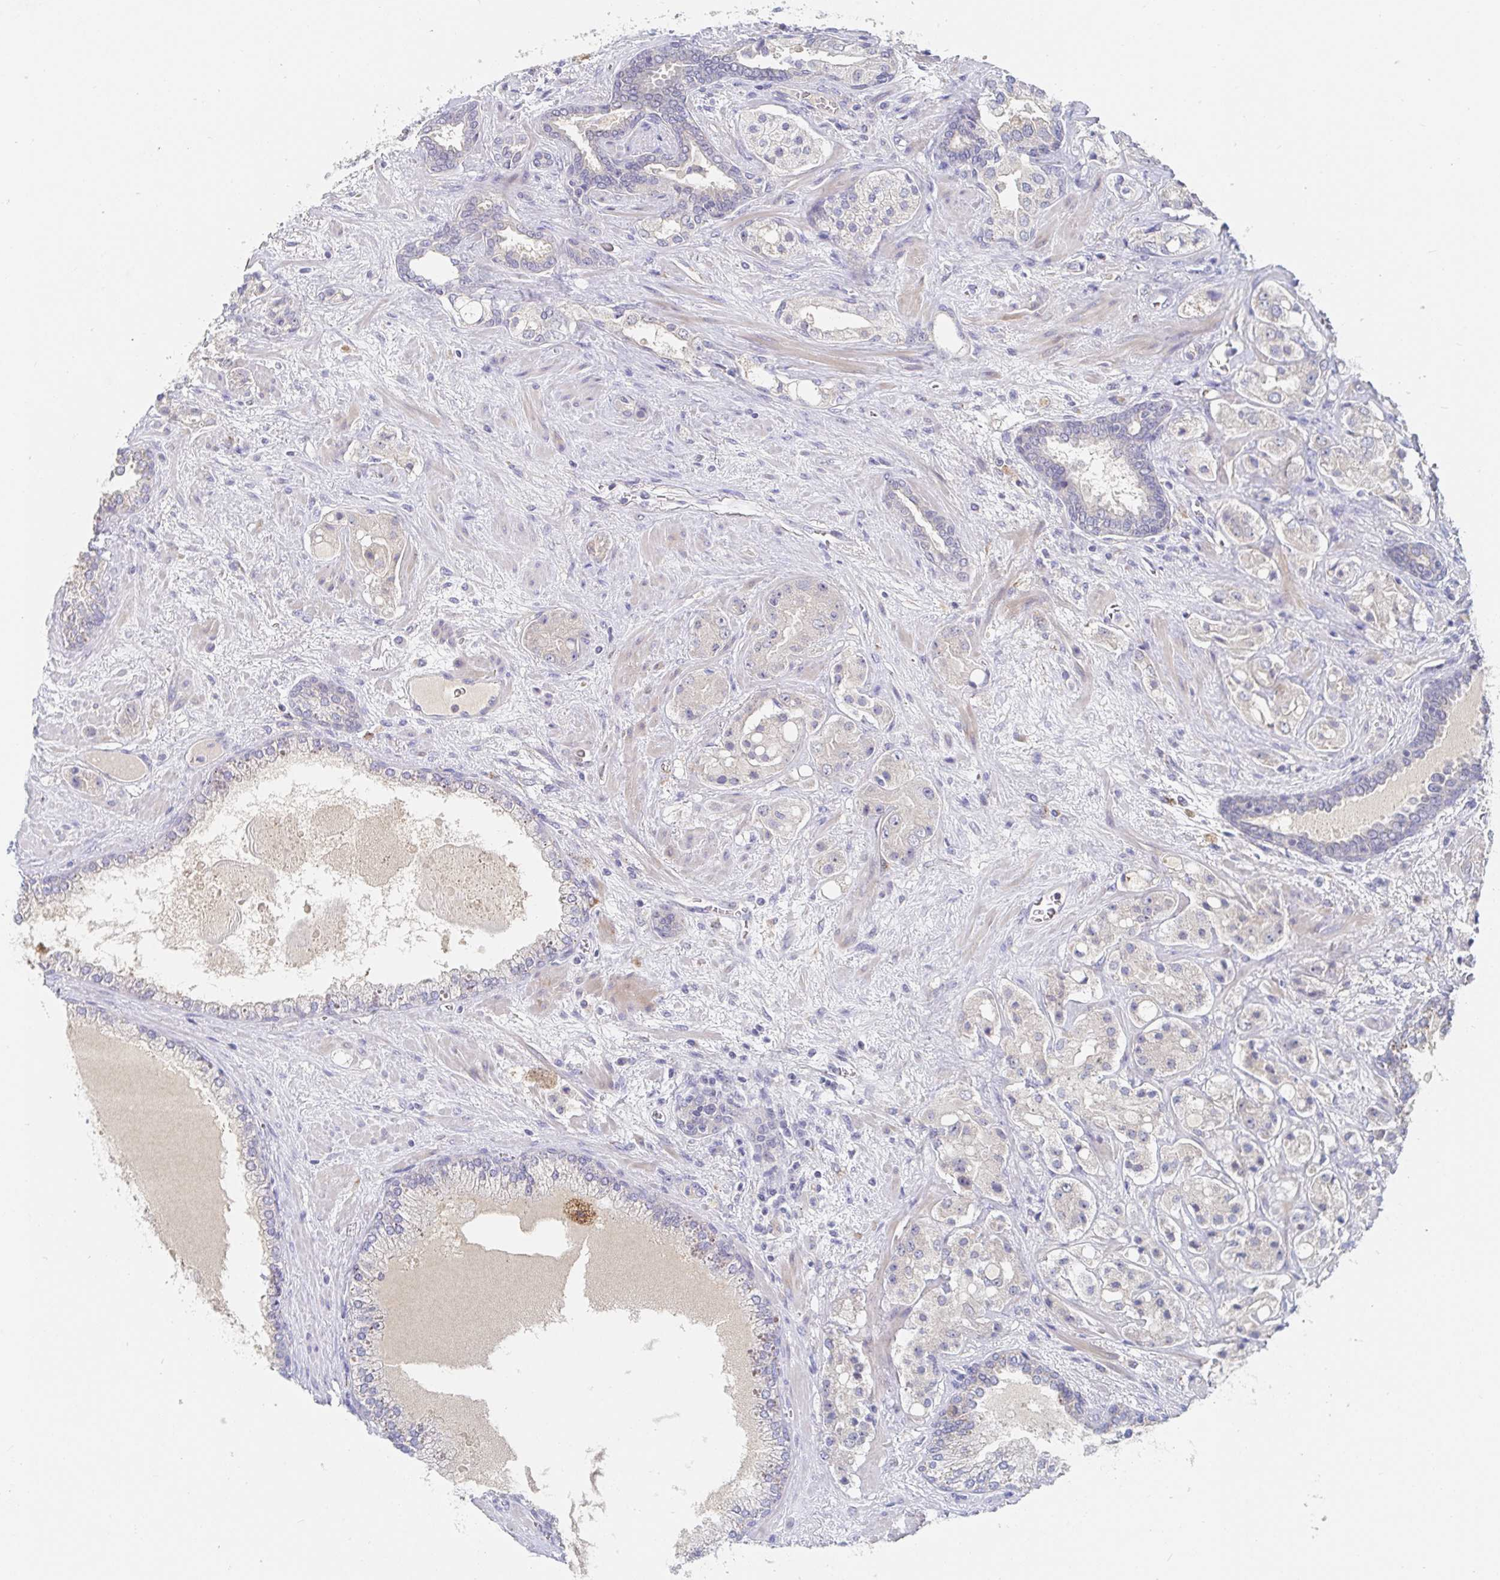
{"staining": {"intensity": "negative", "quantity": "none", "location": "none"}, "tissue": "prostate cancer", "cell_type": "Tumor cells", "image_type": "cancer", "snomed": [{"axis": "morphology", "description": "Adenocarcinoma, High grade"}, {"axis": "topography", "description": "Prostate"}], "caption": "This is an immunohistochemistry (IHC) photomicrograph of prostate cancer. There is no positivity in tumor cells.", "gene": "ZNF430", "patient": {"sex": "male", "age": 67}}